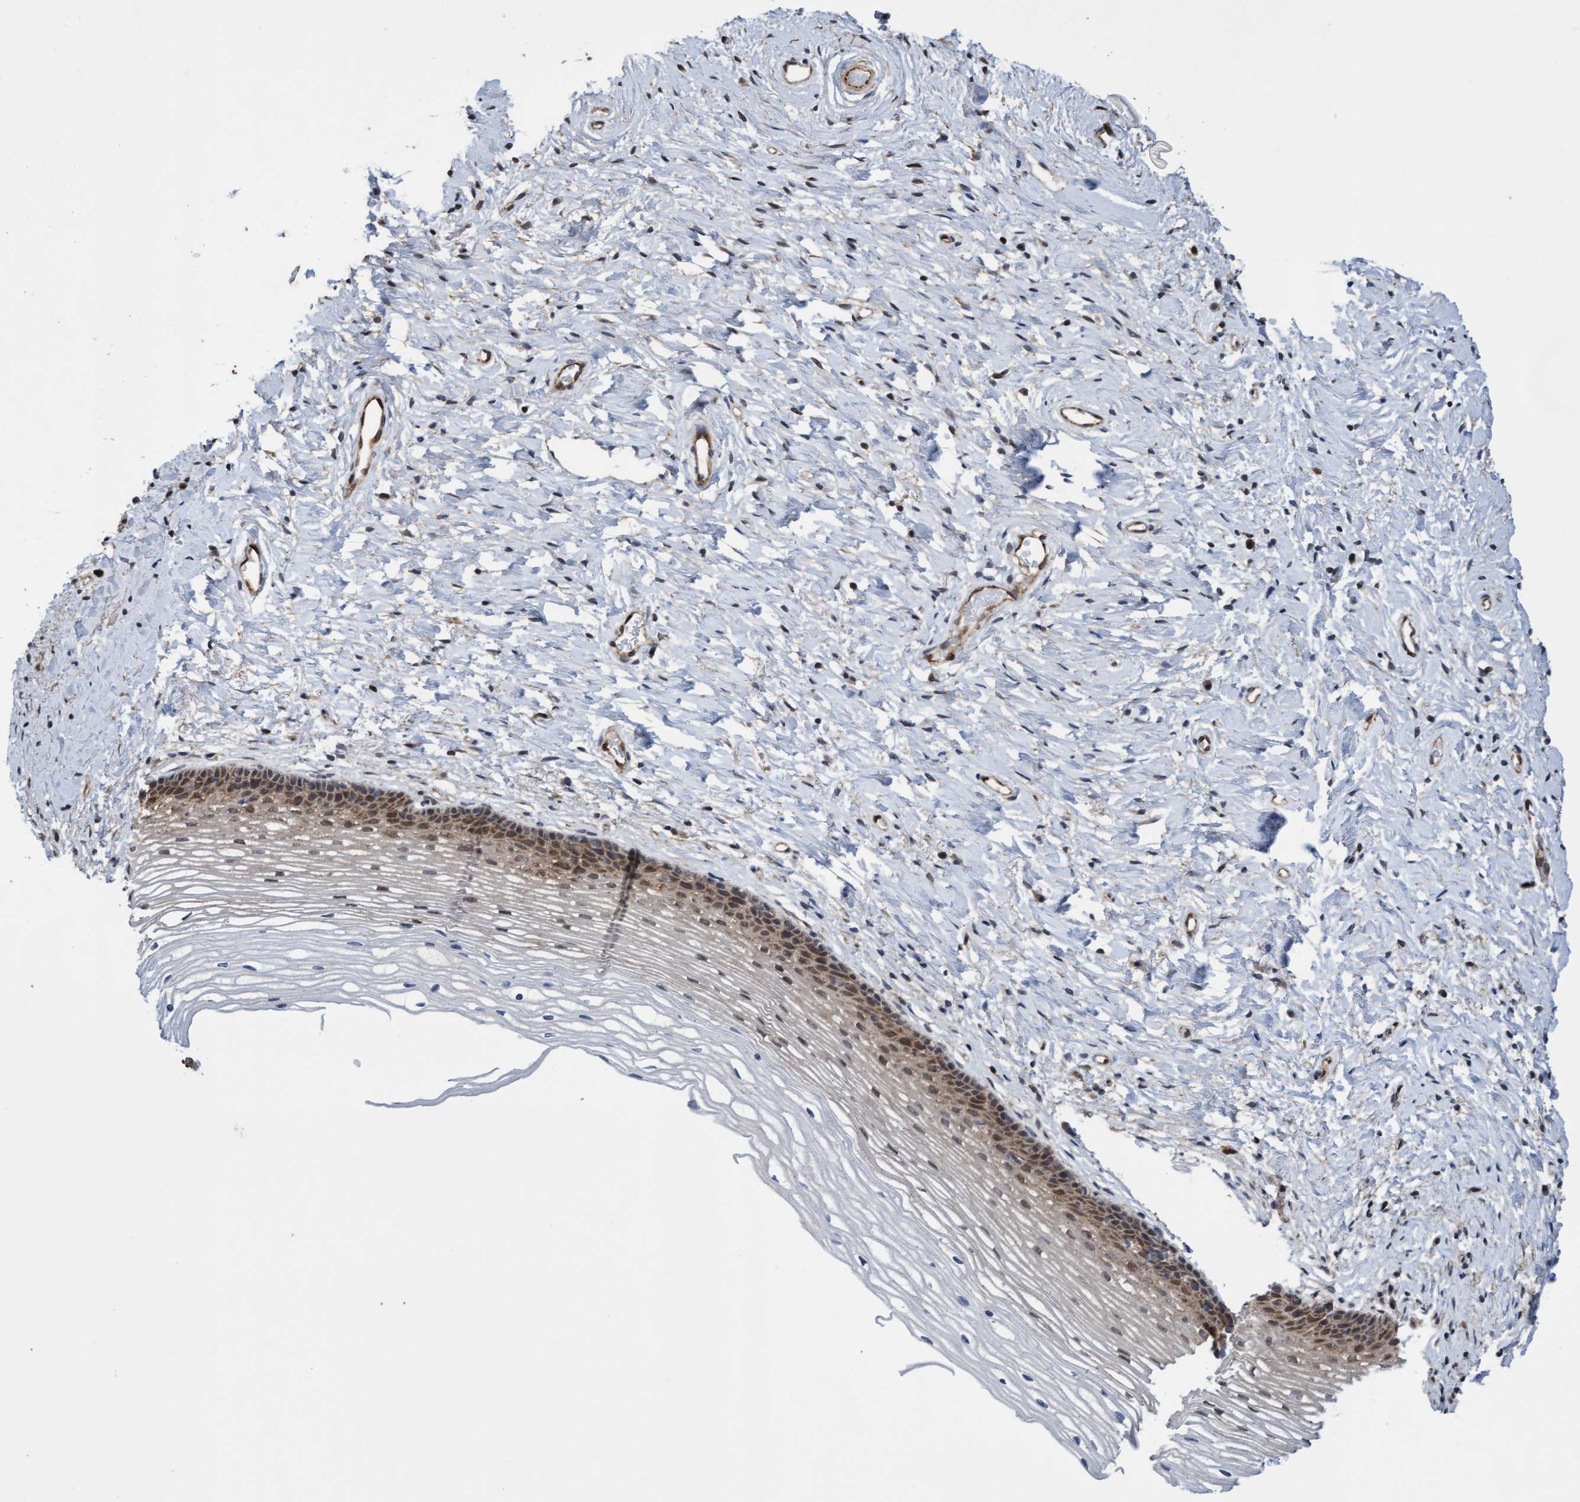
{"staining": {"intensity": "weak", "quantity": ">75%", "location": "cytoplasmic/membranous"}, "tissue": "cervix", "cell_type": "Glandular cells", "image_type": "normal", "snomed": [{"axis": "morphology", "description": "Normal tissue, NOS"}, {"axis": "topography", "description": "Cervix"}], "caption": "Immunohistochemistry of benign human cervix shows low levels of weak cytoplasmic/membranous positivity in approximately >75% of glandular cells.", "gene": "ITFG1", "patient": {"sex": "female", "age": 77}}